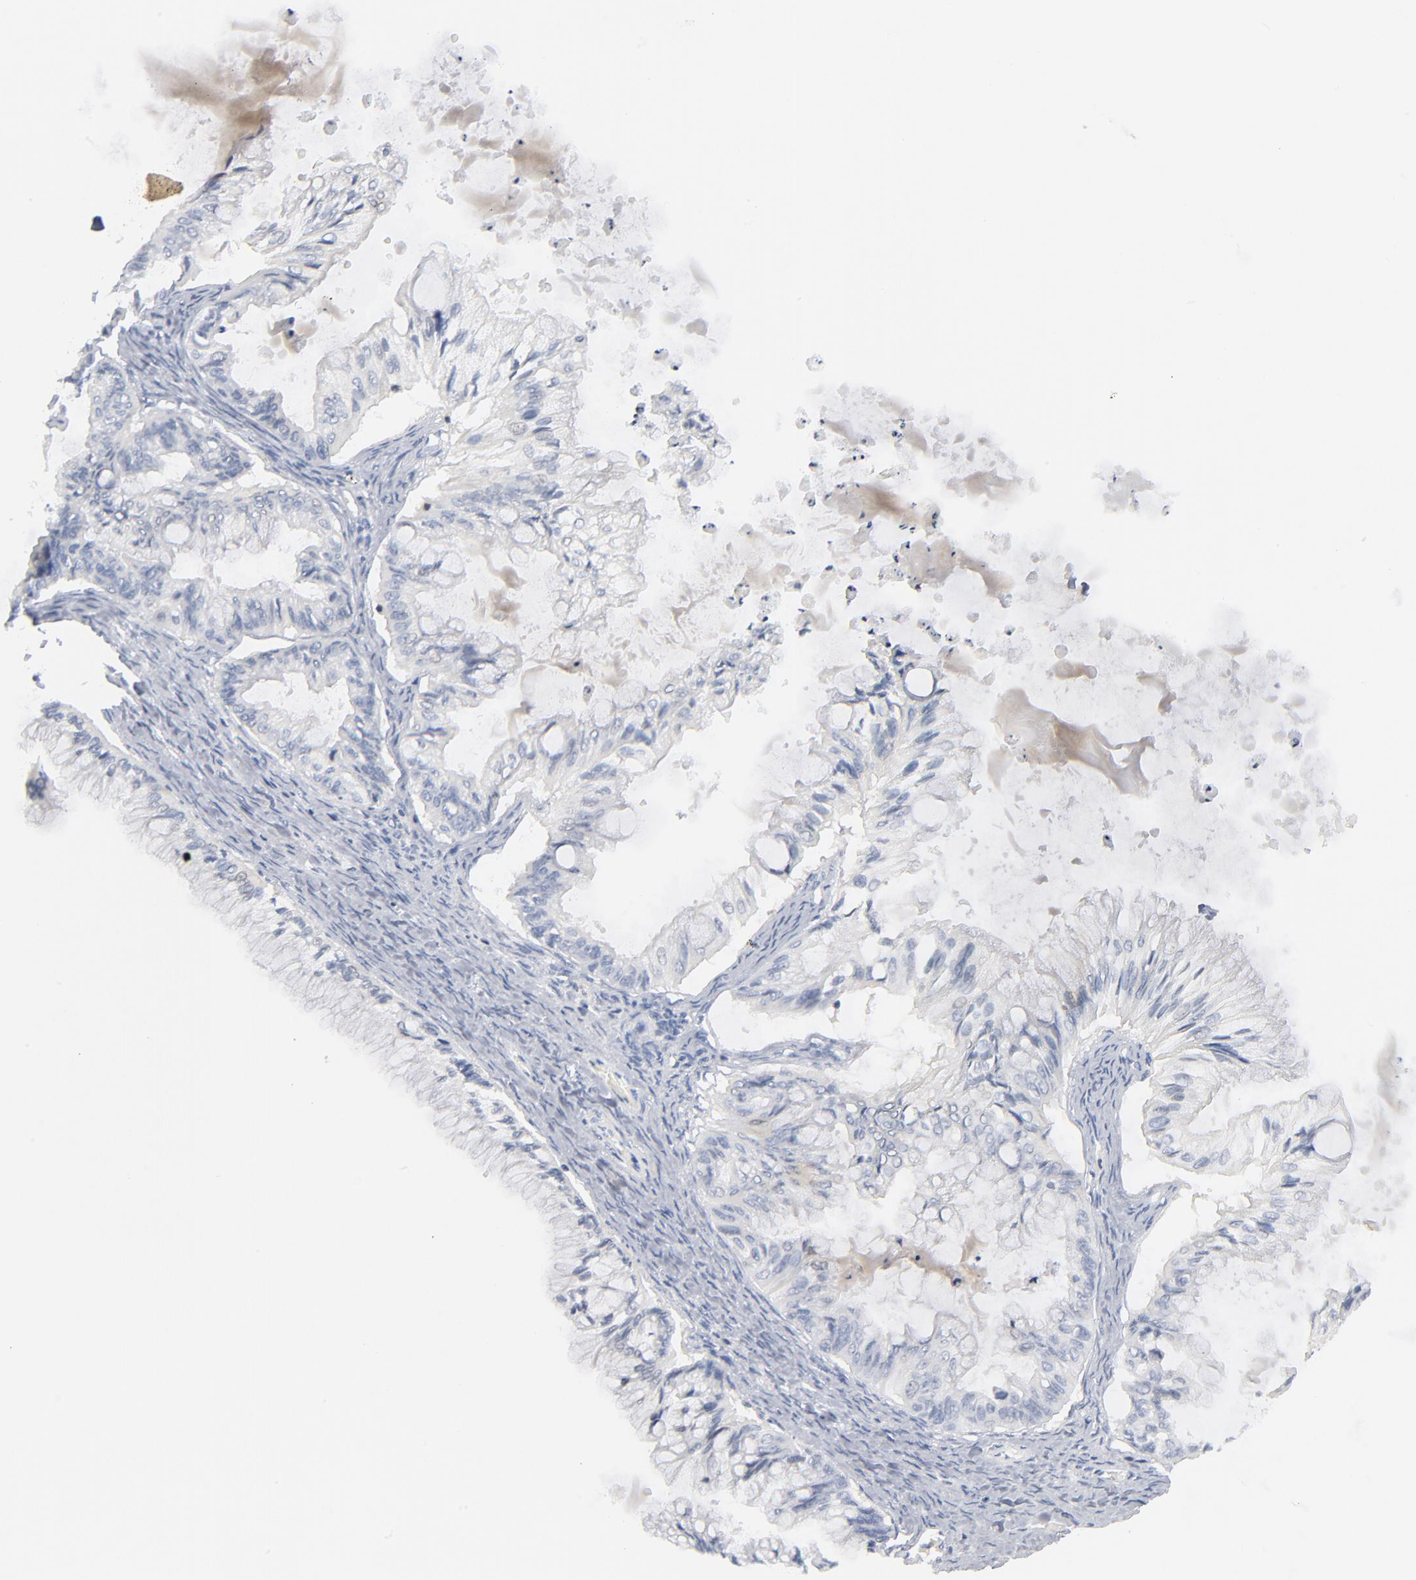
{"staining": {"intensity": "negative", "quantity": "none", "location": "none"}, "tissue": "ovarian cancer", "cell_type": "Tumor cells", "image_type": "cancer", "snomed": [{"axis": "morphology", "description": "Cystadenocarcinoma, mucinous, NOS"}, {"axis": "topography", "description": "Ovary"}], "caption": "Photomicrograph shows no protein positivity in tumor cells of ovarian mucinous cystadenocarcinoma tissue.", "gene": "PTK2B", "patient": {"sex": "female", "age": 57}}